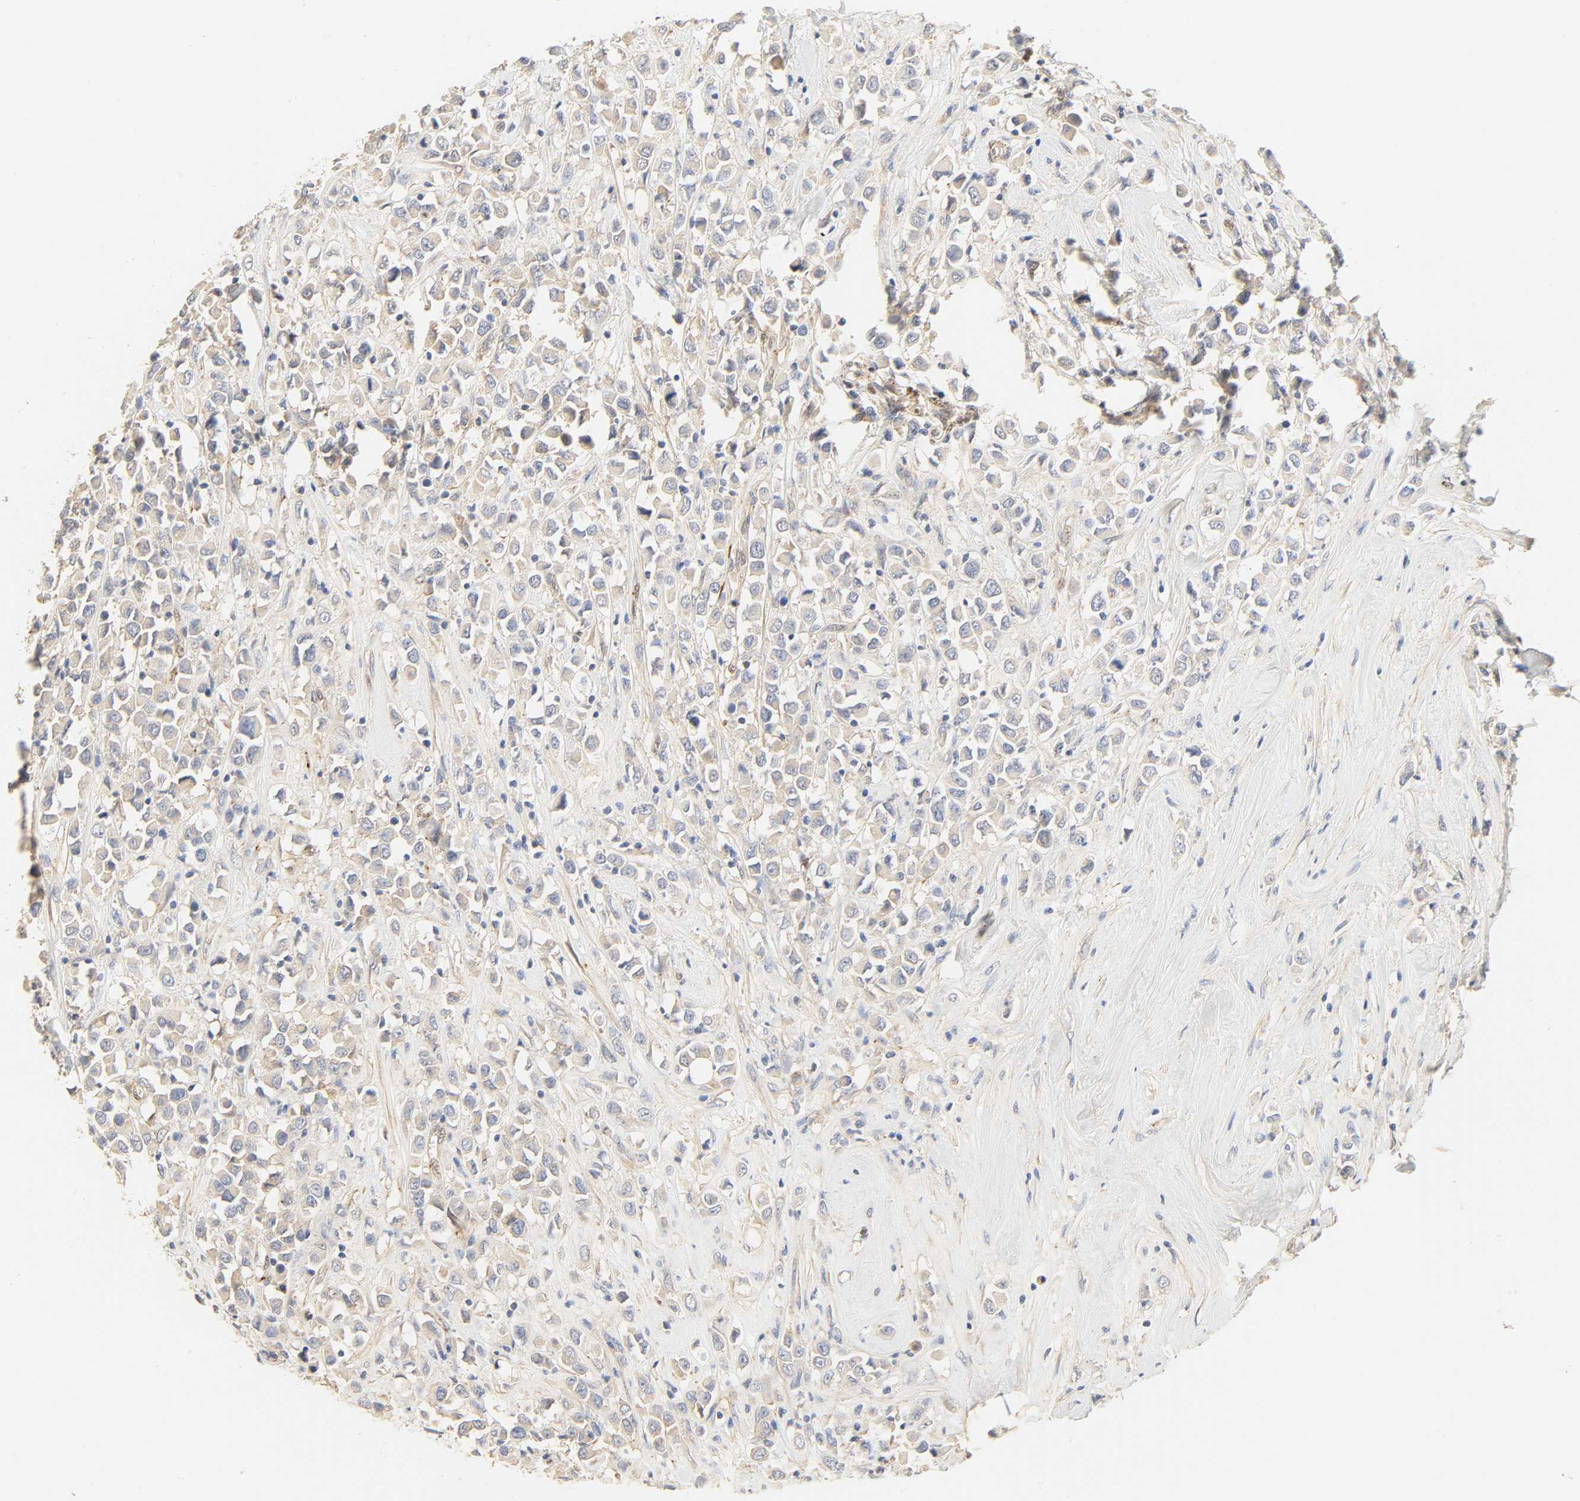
{"staining": {"intensity": "negative", "quantity": "none", "location": "none"}, "tissue": "breast cancer", "cell_type": "Tumor cells", "image_type": "cancer", "snomed": [{"axis": "morphology", "description": "Duct carcinoma"}, {"axis": "topography", "description": "Breast"}], "caption": "Immunohistochemistry (IHC) micrograph of human breast invasive ductal carcinoma stained for a protein (brown), which demonstrates no positivity in tumor cells. The staining was performed using DAB to visualize the protein expression in brown, while the nuclei were stained in blue with hematoxylin (Magnification: 20x).", "gene": "BORCS8-MEF2B", "patient": {"sex": "female", "age": 61}}